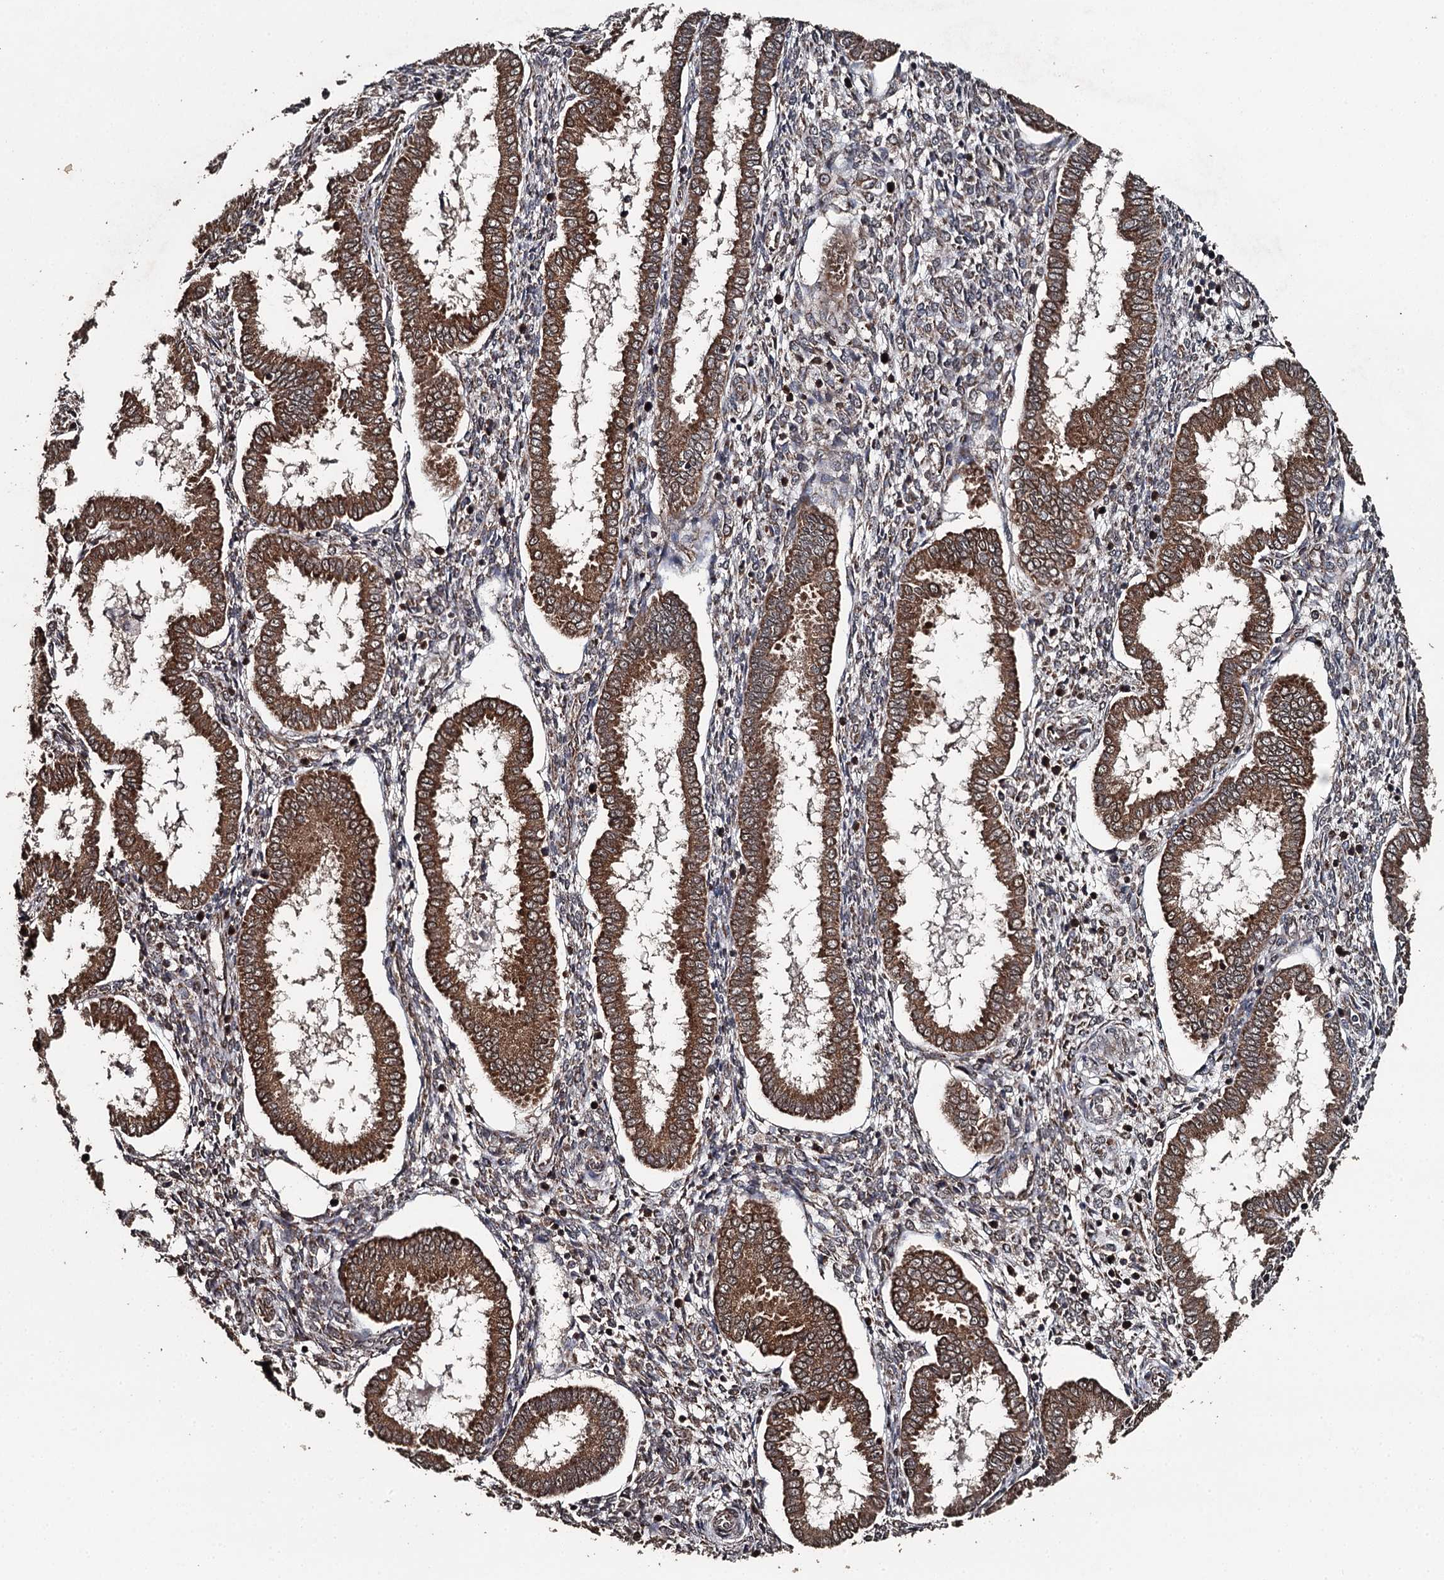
{"staining": {"intensity": "moderate", "quantity": ">75%", "location": "cytoplasmic/membranous"}, "tissue": "endometrium", "cell_type": "Cells in endometrial stroma", "image_type": "normal", "snomed": [{"axis": "morphology", "description": "Normal tissue, NOS"}, {"axis": "topography", "description": "Endometrium"}], "caption": "Protein analysis of normal endometrium reveals moderate cytoplasmic/membranous staining in approximately >75% of cells in endometrial stroma. Immunohistochemistry (ihc) stains the protein of interest in brown and the nuclei are stained blue.", "gene": "WIPI1", "patient": {"sex": "female", "age": 24}}